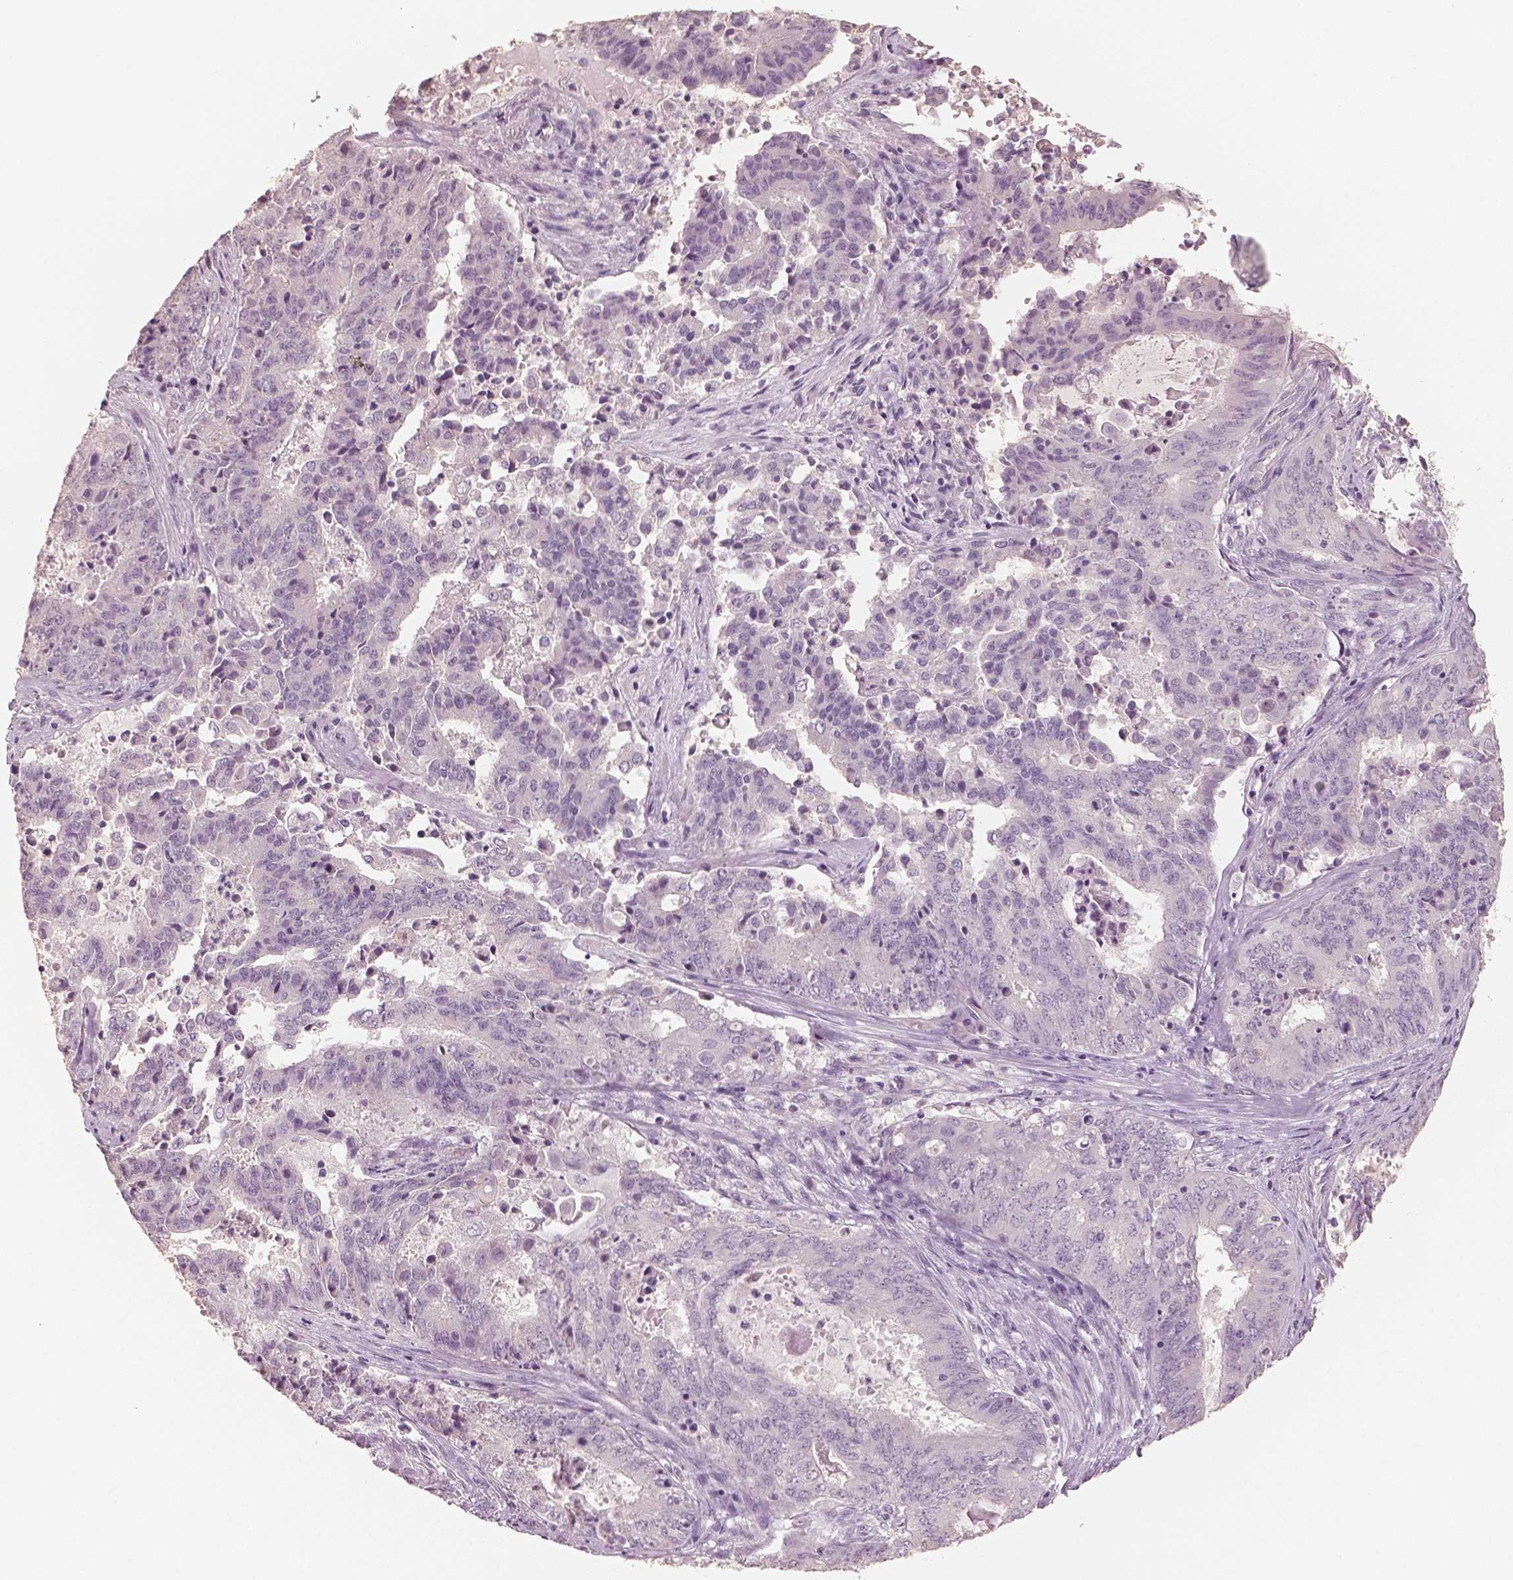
{"staining": {"intensity": "negative", "quantity": "none", "location": "none"}, "tissue": "endometrial cancer", "cell_type": "Tumor cells", "image_type": "cancer", "snomed": [{"axis": "morphology", "description": "Adenocarcinoma, NOS"}, {"axis": "topography", "description": "Endometrium"}], "caption": "This is an IHC micrograph of human endometrial cancer (adenocarcinoma). There is no positivity in tumor cells.", "gene": "NECAB2", "patient": {"sex": "female", "age": 62}}